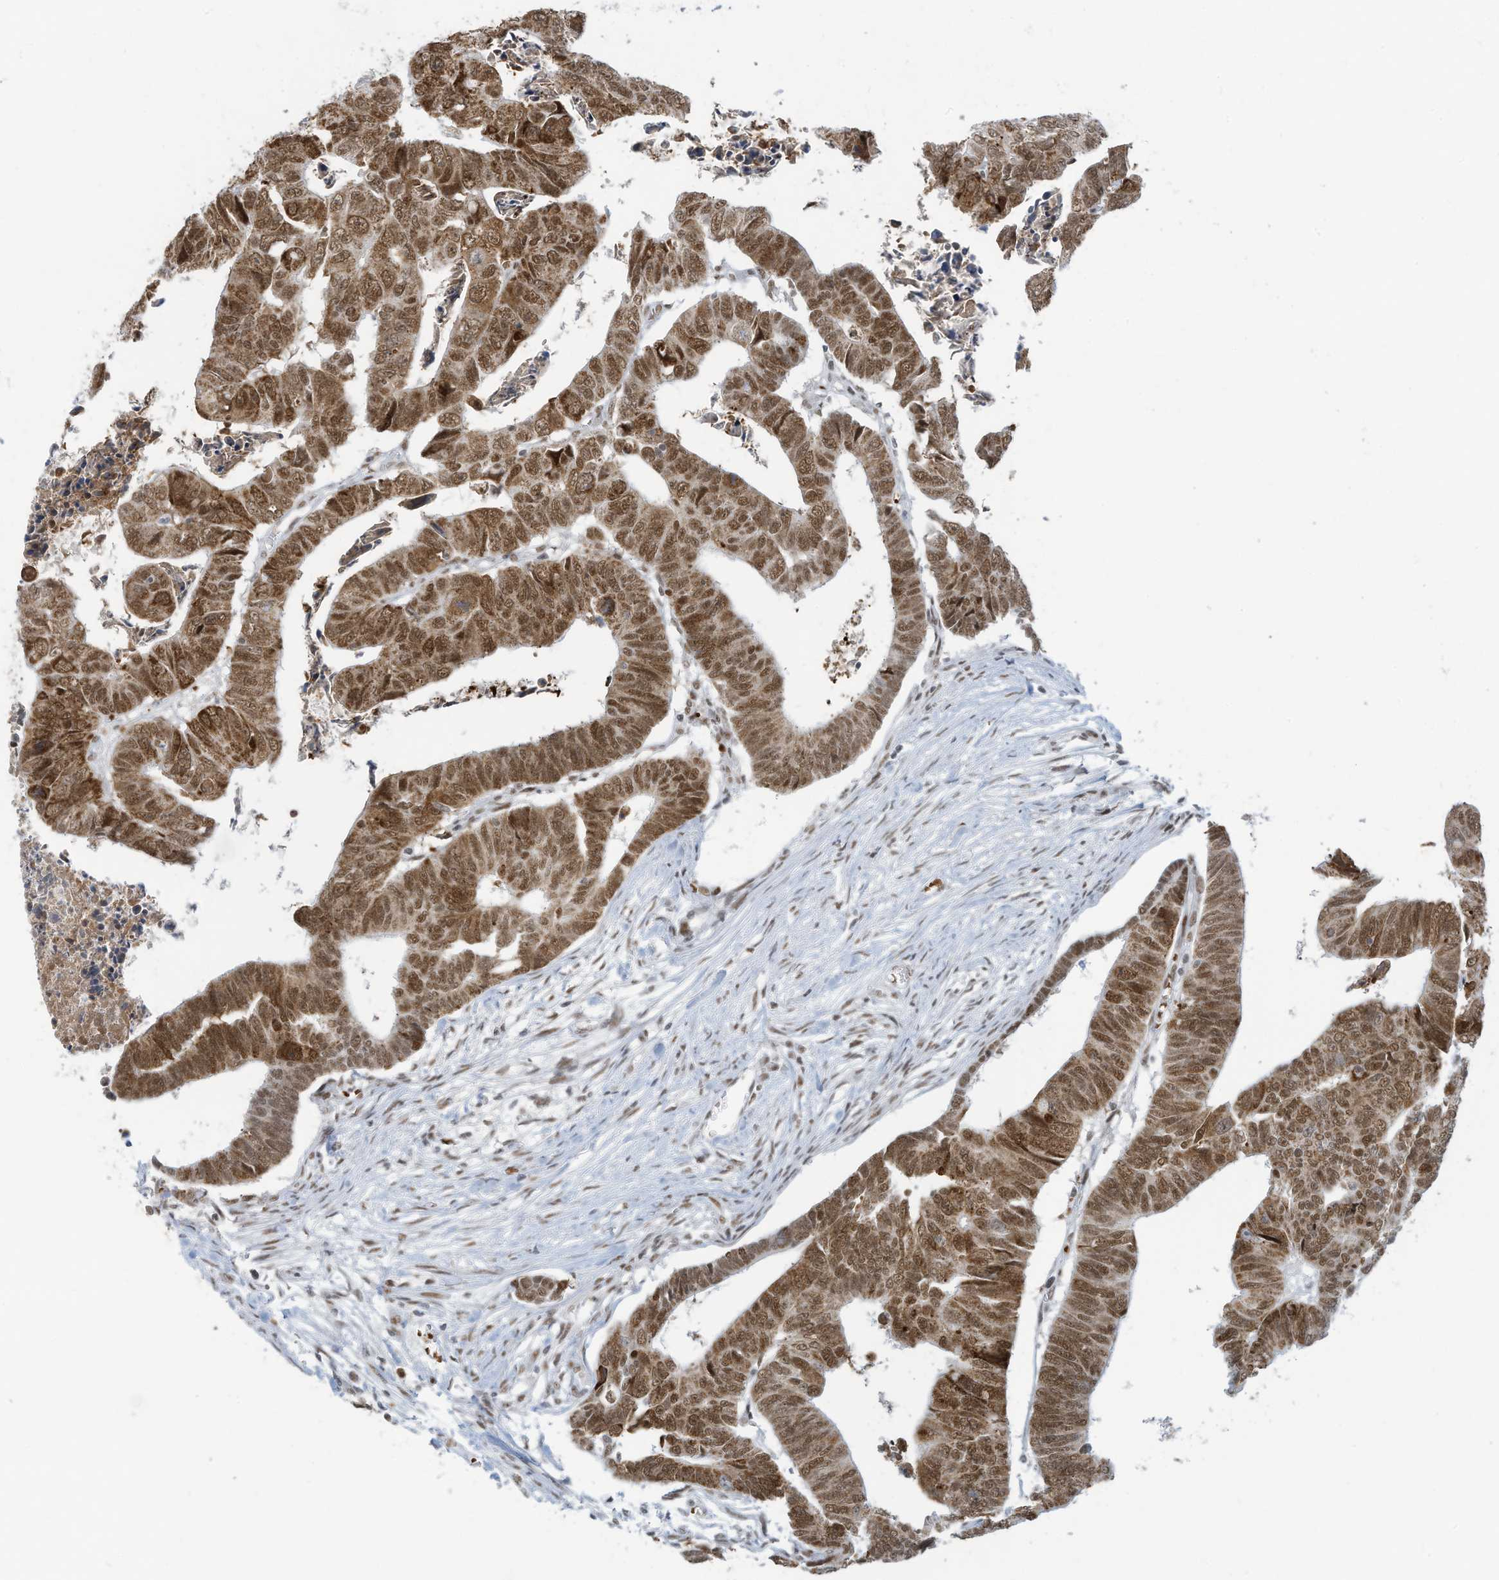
{"staining": {"intensity": "moderate", "quantity": ">75%", "location": "cytoplasmic/membranous,nuclear"}, "tissue": "colorectal cancer", "cell_type": "Tumor cells", "image_type": "cancer", "snomed": [{"axis": "morphology", "description": "Adenocarcinoma, NOS"}, {"axis": "topography", "description": "Rectum"}], "caption": "Colorectal adenocarcinoma stained with IHC displays moderate cytoplasmic/membranous and nuclear expression in about >75% of tumor cells.", "gene": "ECT2L", "patient": {"sex": "female", "age": 65}}